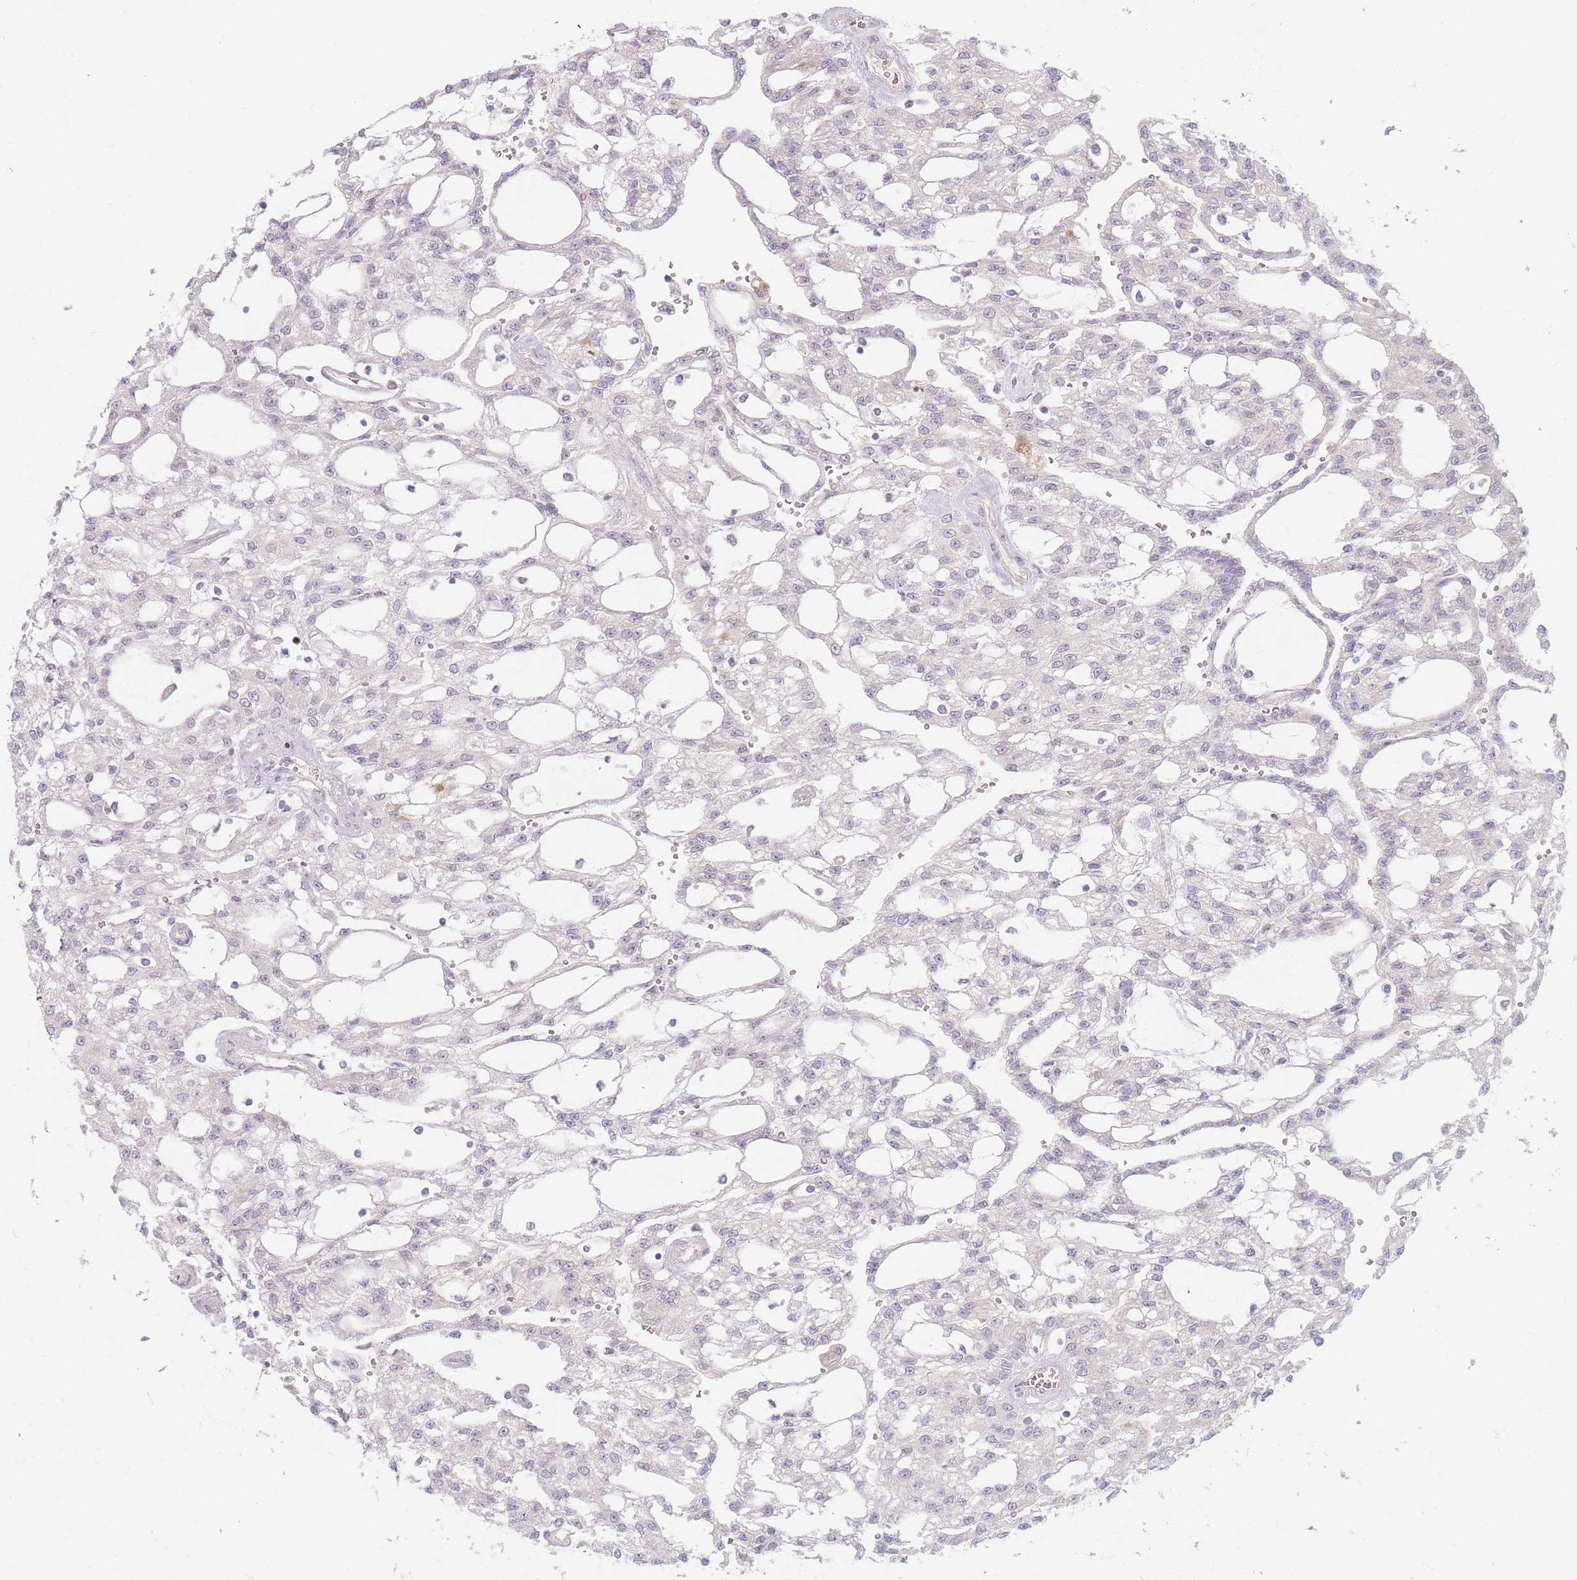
{"staining": {"intensity": "negative", "quantity": "none", "location": "none"}, "tissue": "renal cancer", "cell_type": "Tumor cells", "image_type": "cancer", "snomed": [{"axis": "morphology", "description": "Adenocarcinoma, NOS"}, {"axis": "topography", "description": "Kidney"}], "caption": "High power microscopy micrograph of an immunohistochemistry (IHC) histopathology image of renal cancer (adenocarcinoma), revealing no significant staining in tumor cells.", "gene": "CHCHD7", "patient": {"sex": "male", "age": 63}}